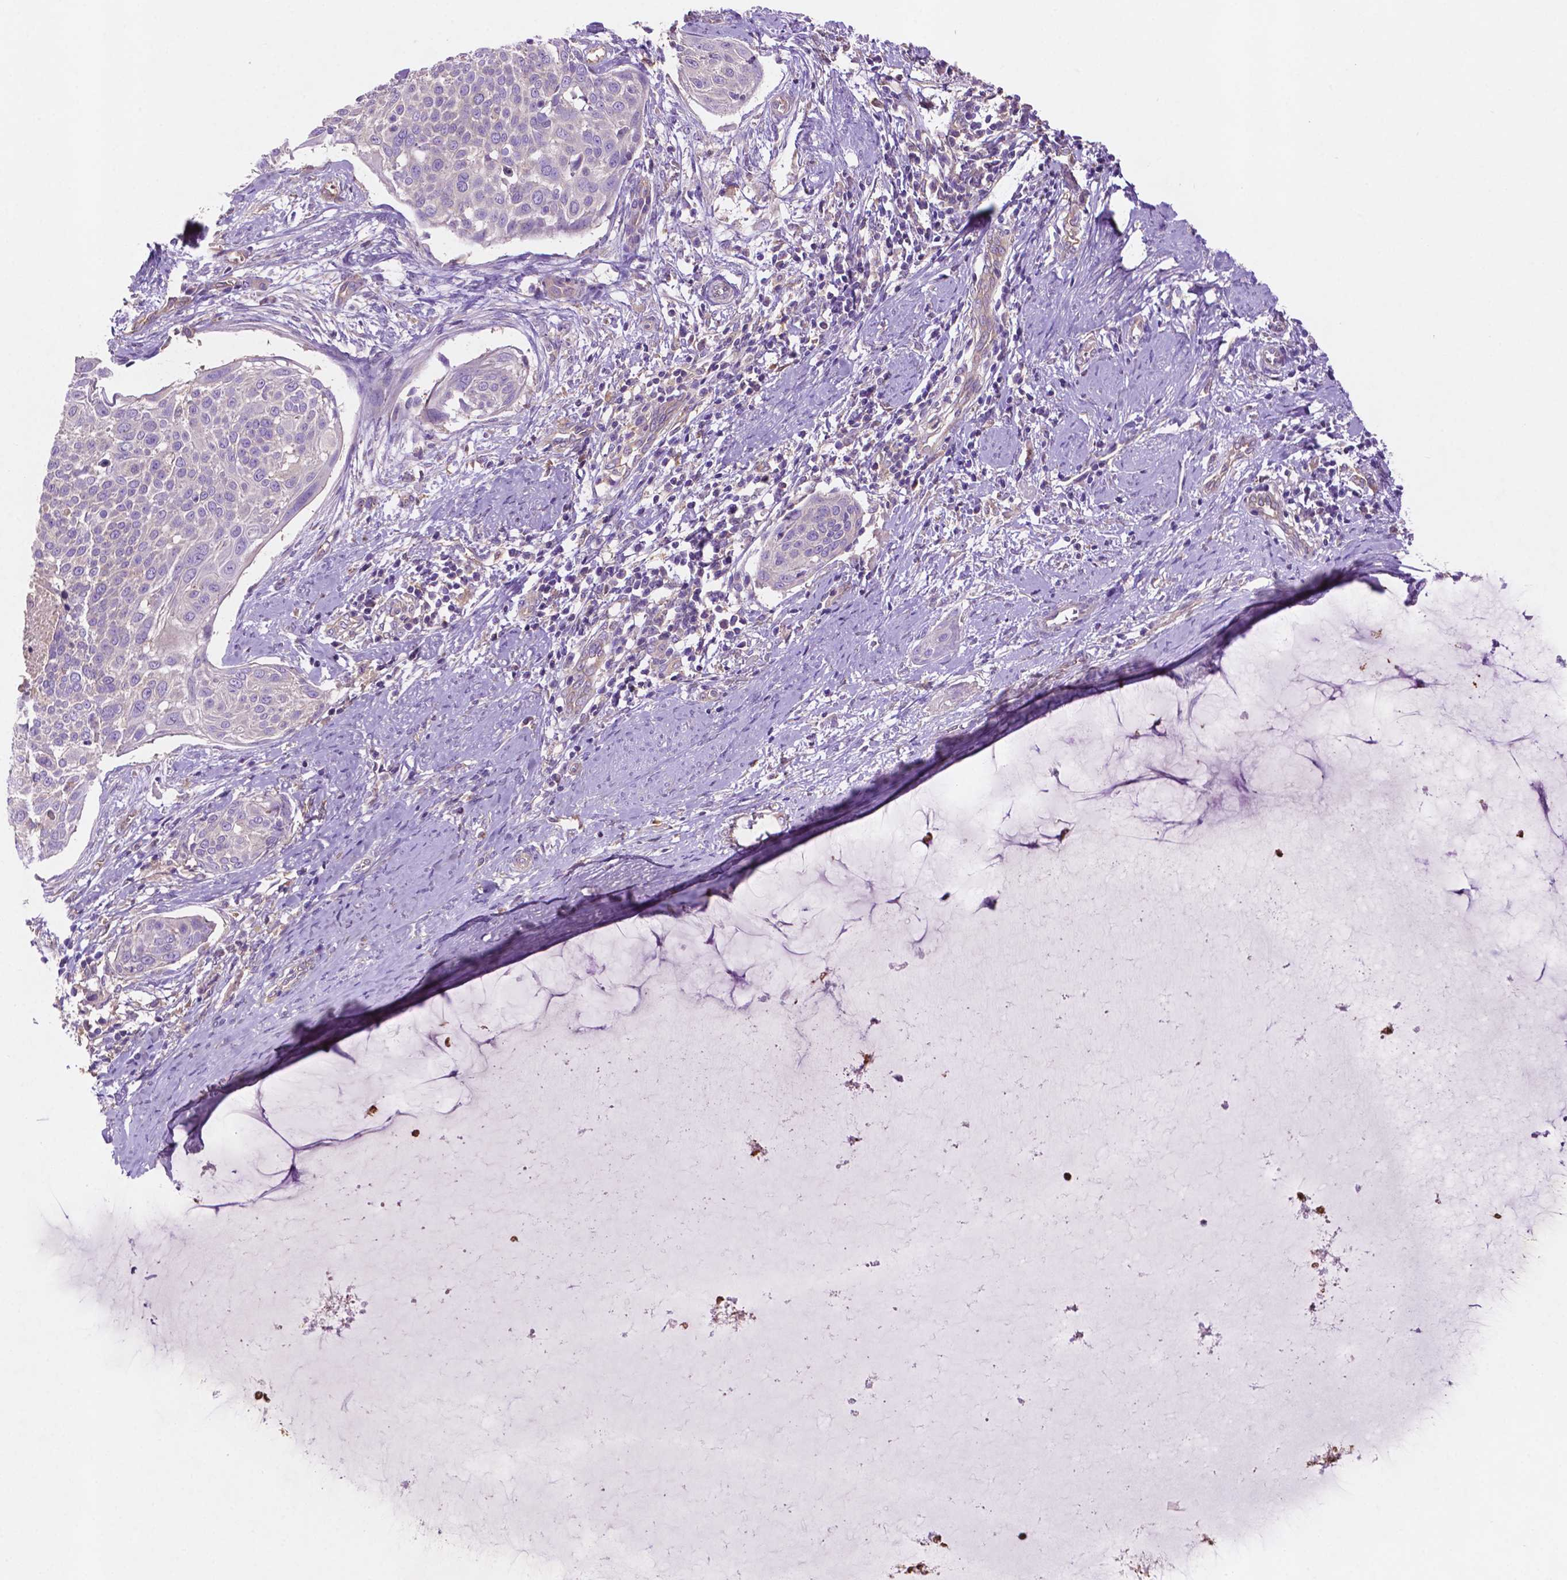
{"staining": {"intensity": "negative", "quantity": "none", "location": "none"}, "tissue": "cervical cancer", "cell_type": "Tumor cells", "image_type": "cancer", "snomed": [{"axis": "morphology", "description": "Squamous cell carcinoma, NOS"}, {"axis": "topography", "description": "Cervix"}], "caption": "Immunohistochemistry (IHC) histopathology image of cervical cancer stained for a protein (brown), which reveals no expression in tumor cells. The staining is performed using DAB brown chromogen with nuclei counter-stained in using hematoxylin.", "gene": "GDPD5", "patient": {"sex": "female", "age": 39}}